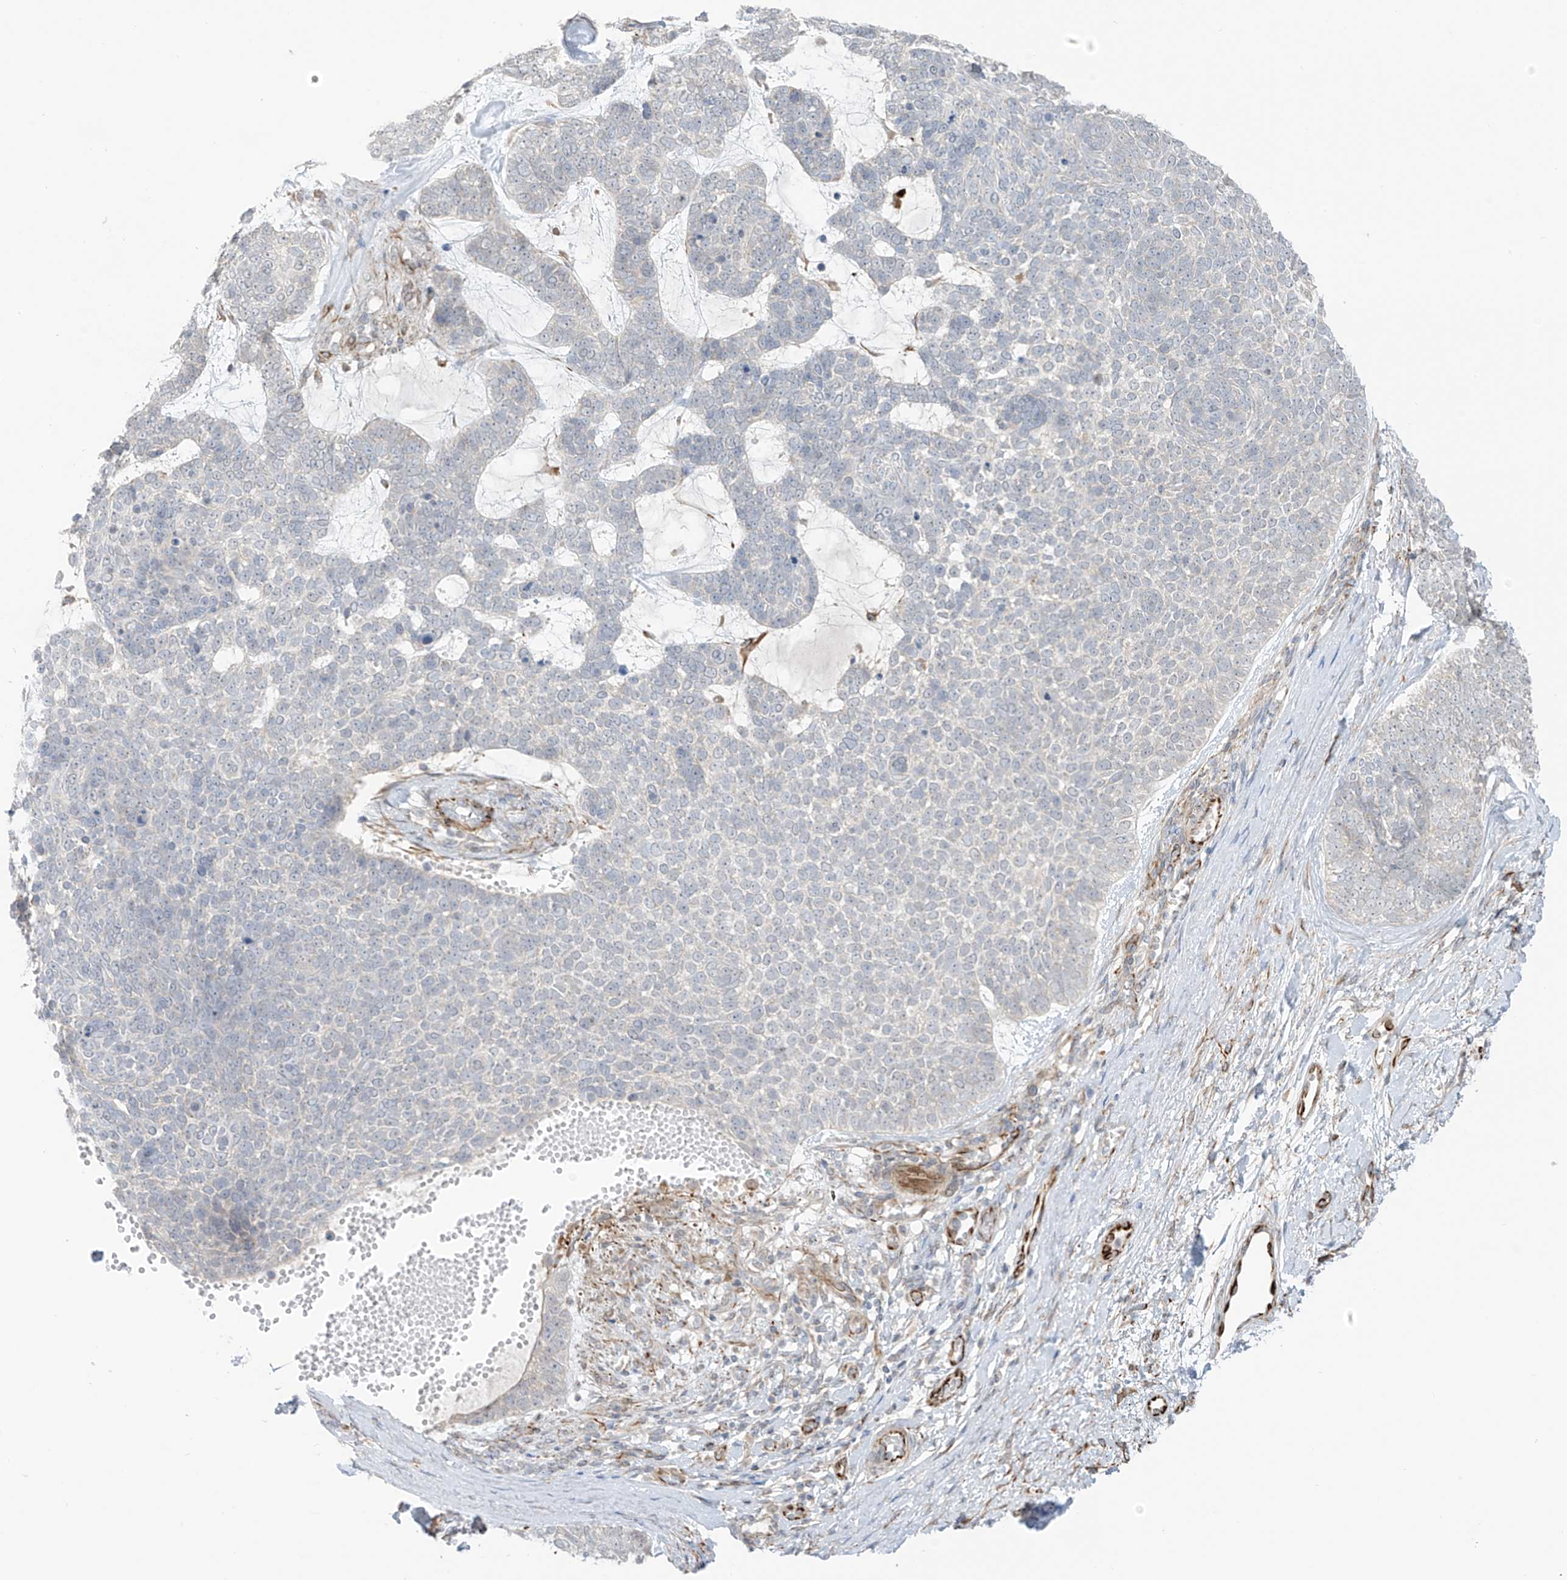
{"staining": {"intensity": "negative", "quantity": "none", "location": "none"}, "tissue": "skin cancer", "cell_type": "Tumor cells", "image_type": "cancer", "snomed": [{"axis": "morphology", "description": "Basal cell carcinoma"}, {"axis": "topography", "description": "Skin"}], "caption": "This is a histopathology image of IHC staining of skin basal cell carcinoma, which shows no expression in tumor cells.", "gene": "HS6ST2", "patient": {"sex": "female", "age": 81}}